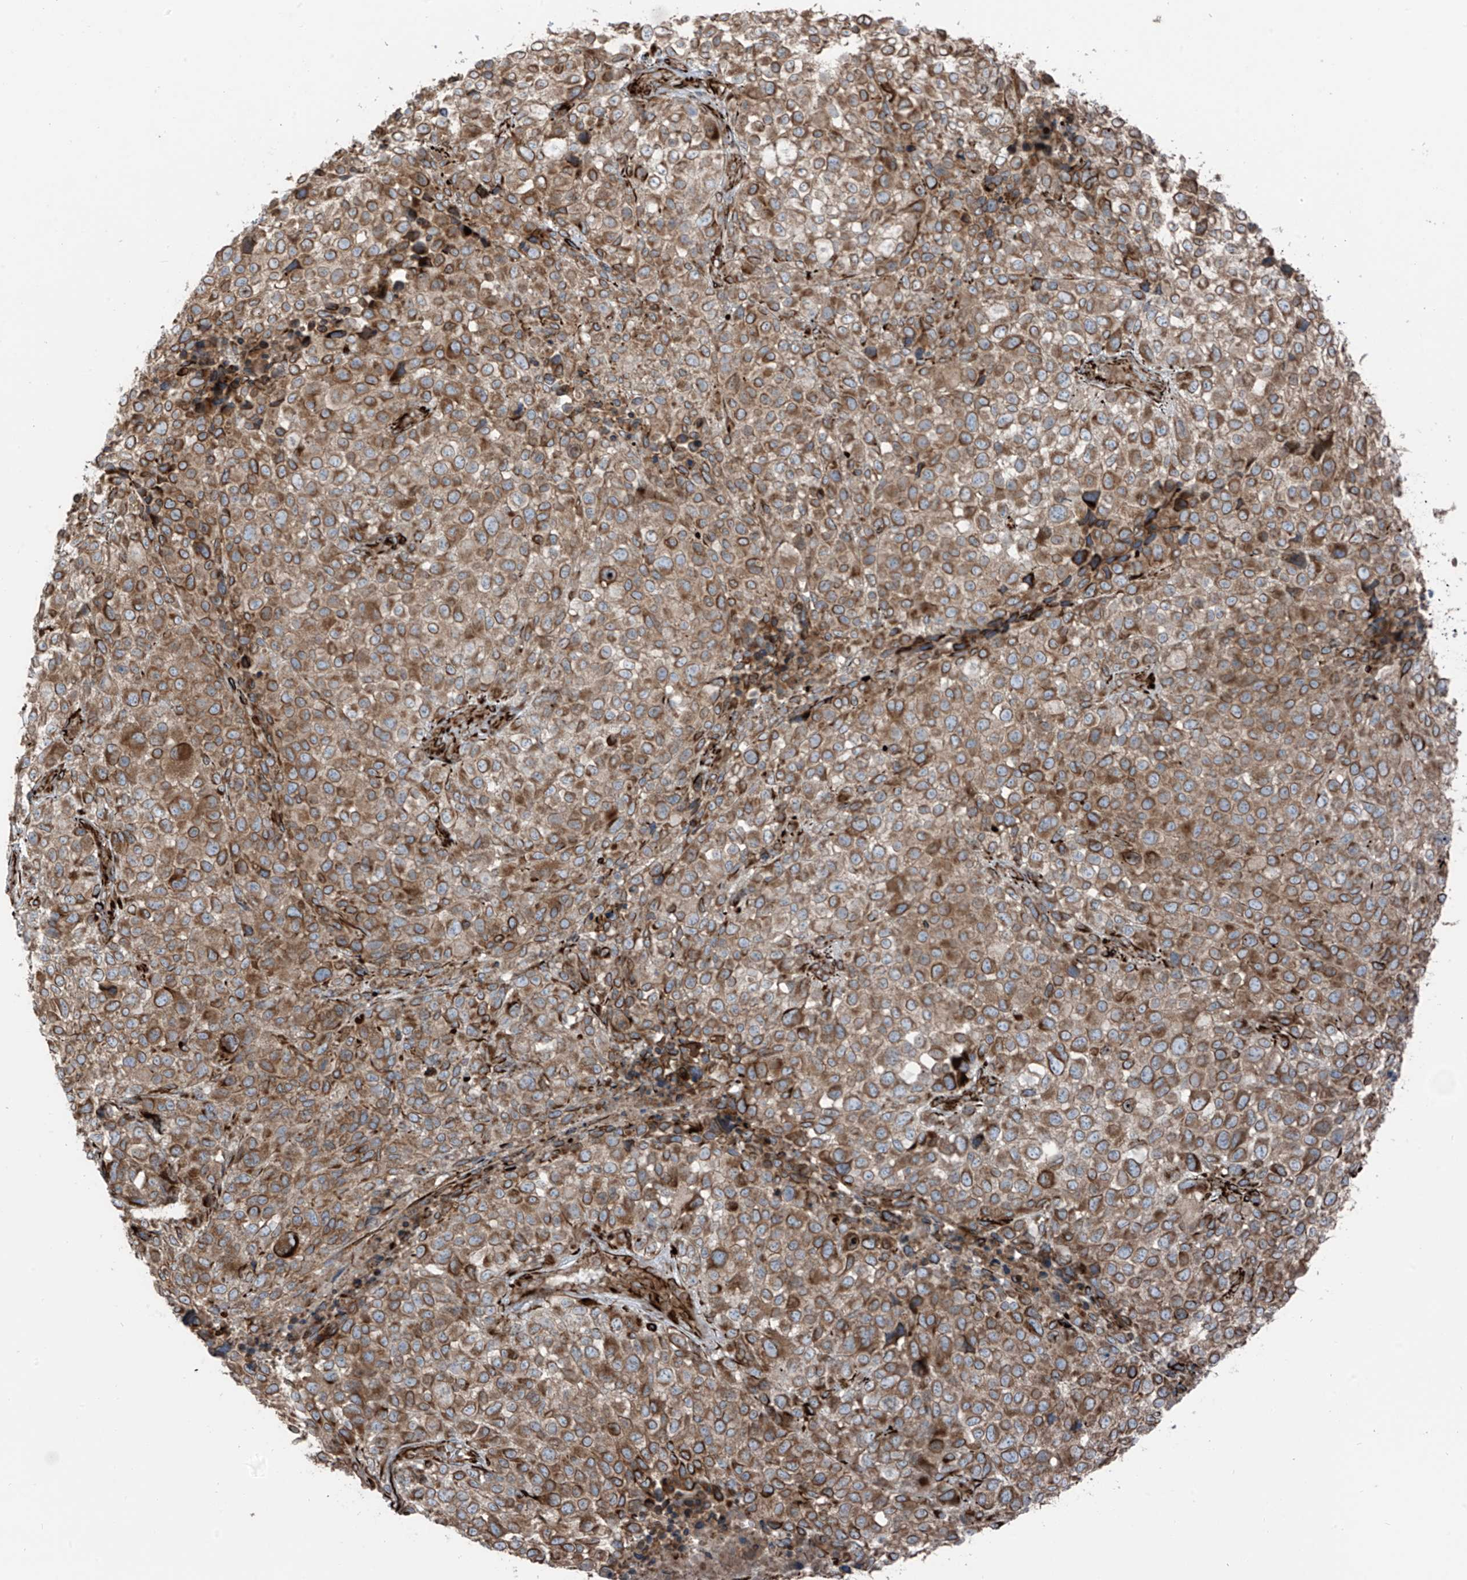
{"staining": {"intensity": "moderate", "quantity": ">75%", "location": "cytoplasmic/membranous"}, "tissue": "melanoma", "cell_type": "Tumor cells", "image_type": "cancer", "snomed": [{"axis": "morphology", "description": "Malignant melanoma, NOS"}, {"axis": "topography", "description": "Skin of trunk"}], "caption": "A brown stain shows moderate cytoplasmic/membranous positivity of a protein in human melanoma tumor cells.", "gene": "ERLEC1", "patient": {"sex": "male", "age": 71}}